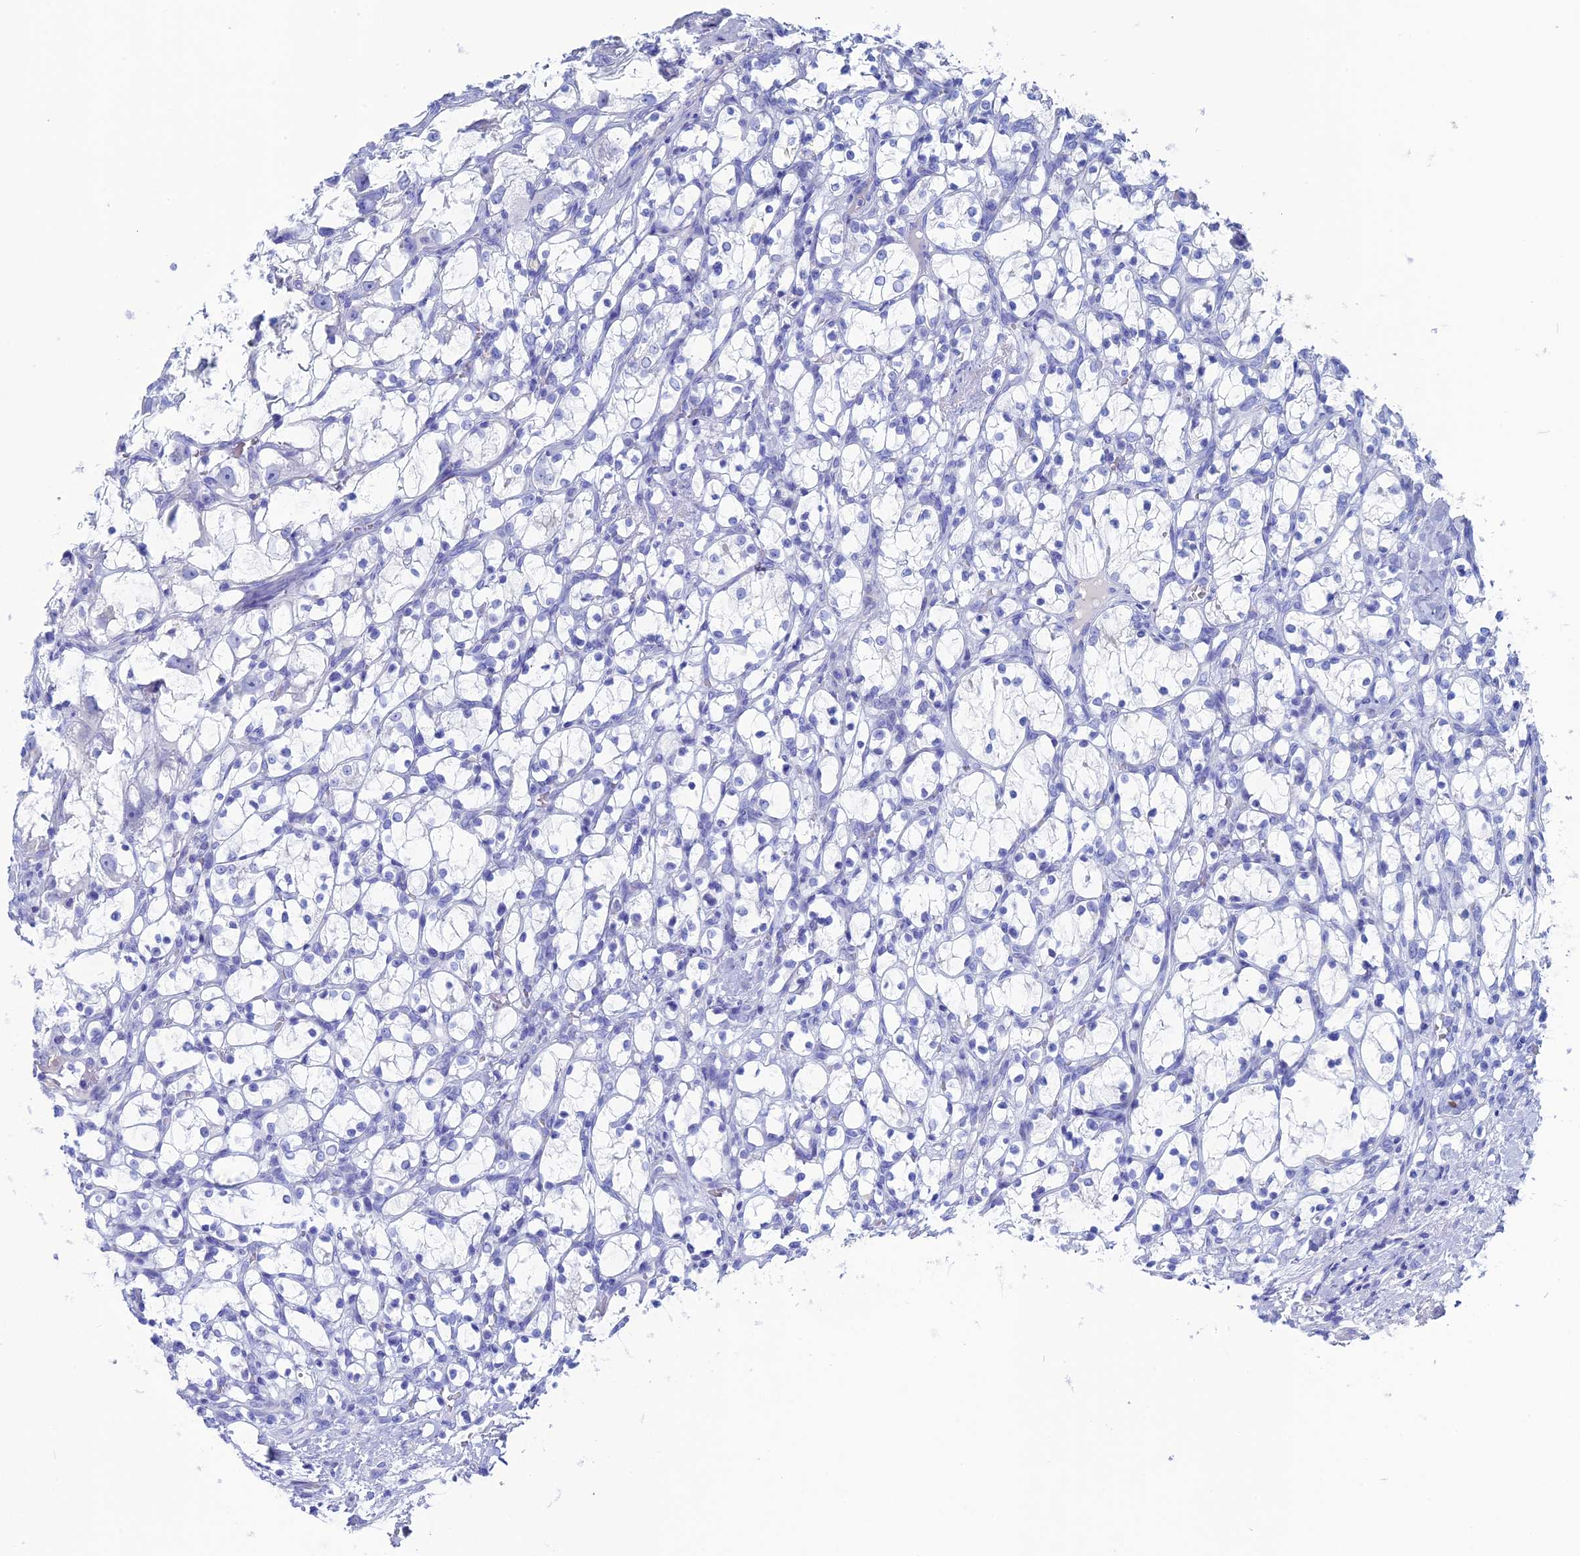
{"staining": {"intensity": "negative", "quantity": "none", "location": "none"}, "tissue": "renal cancer", "cell_type": "Tumor cells", "image_type": "cancer", "snomed": [{"axis": "morphology", "description": "Adenocarcinoma, NOS"}, {"axis": "topography", "description": "Kidney"}], "caption": "Tumor cells show no significant protein positivity in renal cancer (adenocarcinoma).", "gene": "UNC119", "patient": {"sex": "female", "age": 69}}